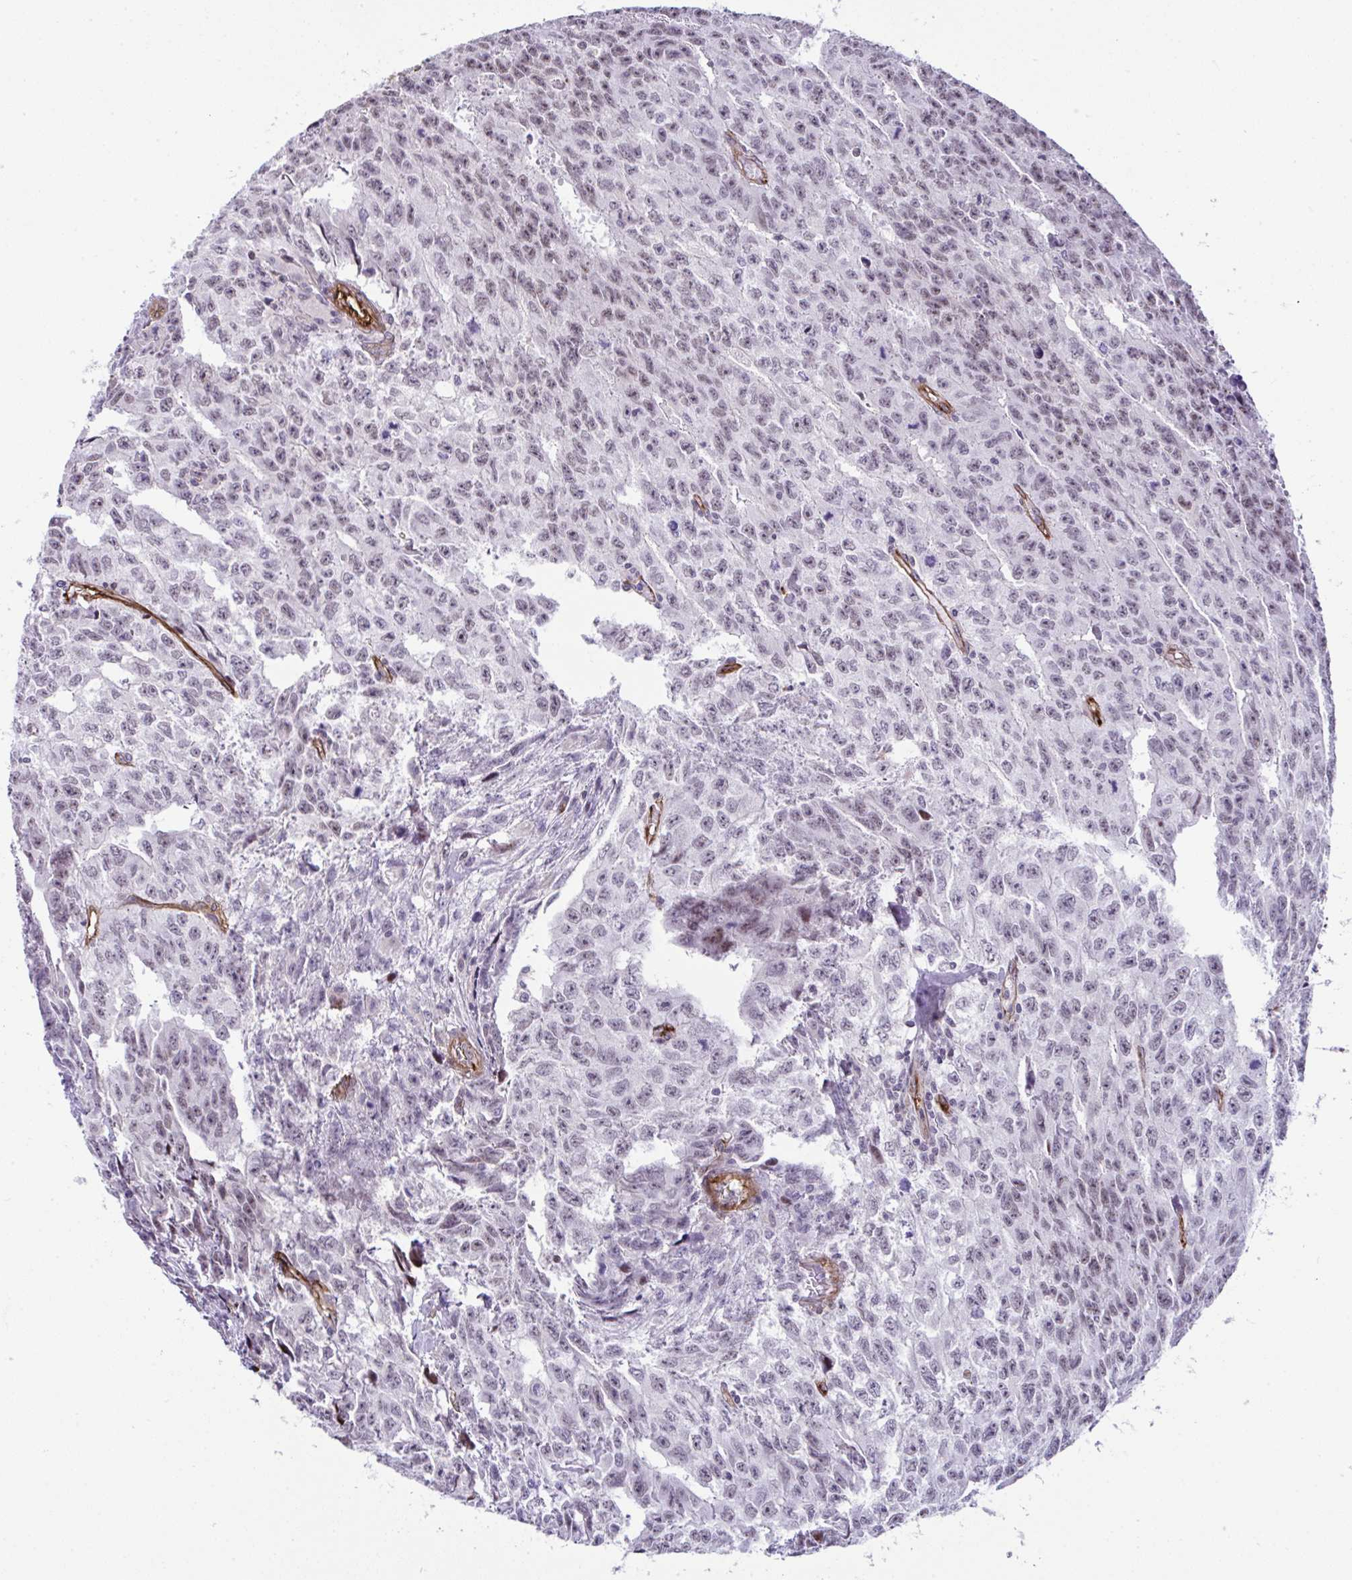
{"staining": {"intensity": "weak", "quantity": ">75%", "location": "nuclear"}, "tissue": "testis cancer", "cell_type": "Tumor cells", "image_type": "cancer", "snomed": [{"axis": "morphology", "description": "Carcinoma, Embryonal, NOS"}, {"axis": "morphology", "description": "Teratoma, malignant, NOS"}, {"axis": "topography", "description": "Testis"}], "caption": "Immunohistochemical staining of human testis cancer (teratoma (malignant)) demonstrates weak nuclear protein positivity in about >75% of tumor cells.", "gene": "FBXO34", "patient": {"sex": "male", "age": 24}}